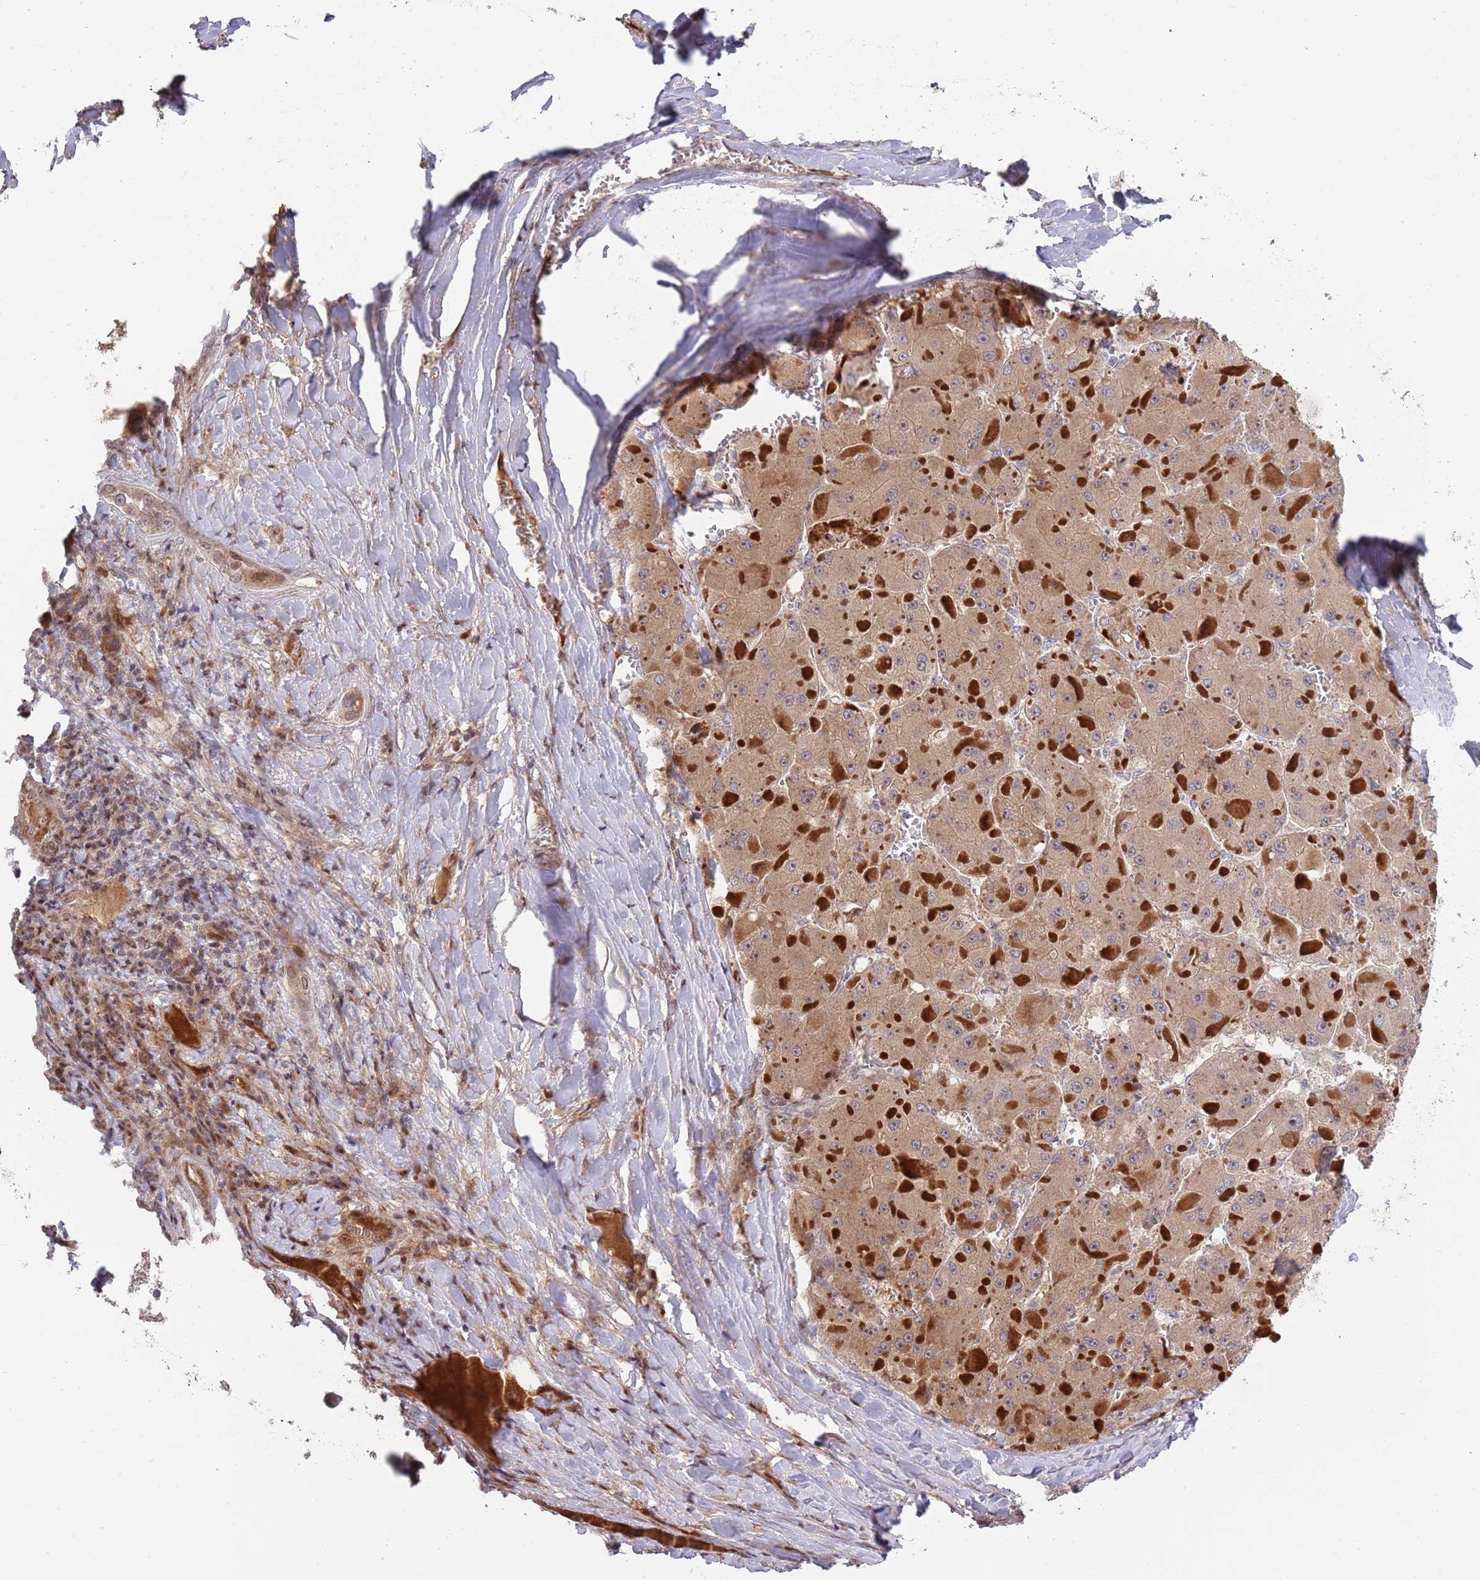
{"staining": {"intensity": "moderate", "quantity": ">75%", "location": "cytoplasmic/membranous"}, "tissue": "liver cancer", "cell_type": "Tumor cells", "image_type": "cancer", "snomed": [{"axis": "morphology", "description": "Carcinoma, Hepatocellular, NOS"}, {"axis": "topography", "description": "Liver"}], "caption": "Brown immunohistochemical staining in hepatocellular carcinoma (liver) demonstrates moderate cytoplasmic/membranous positivity in about >75% of tumor cells. (brown staining indicates protein expression, while blue staining denotes nuclei).", "gene": "SYNDIG1L", "patient": {"sex": "female", "age": 73}}